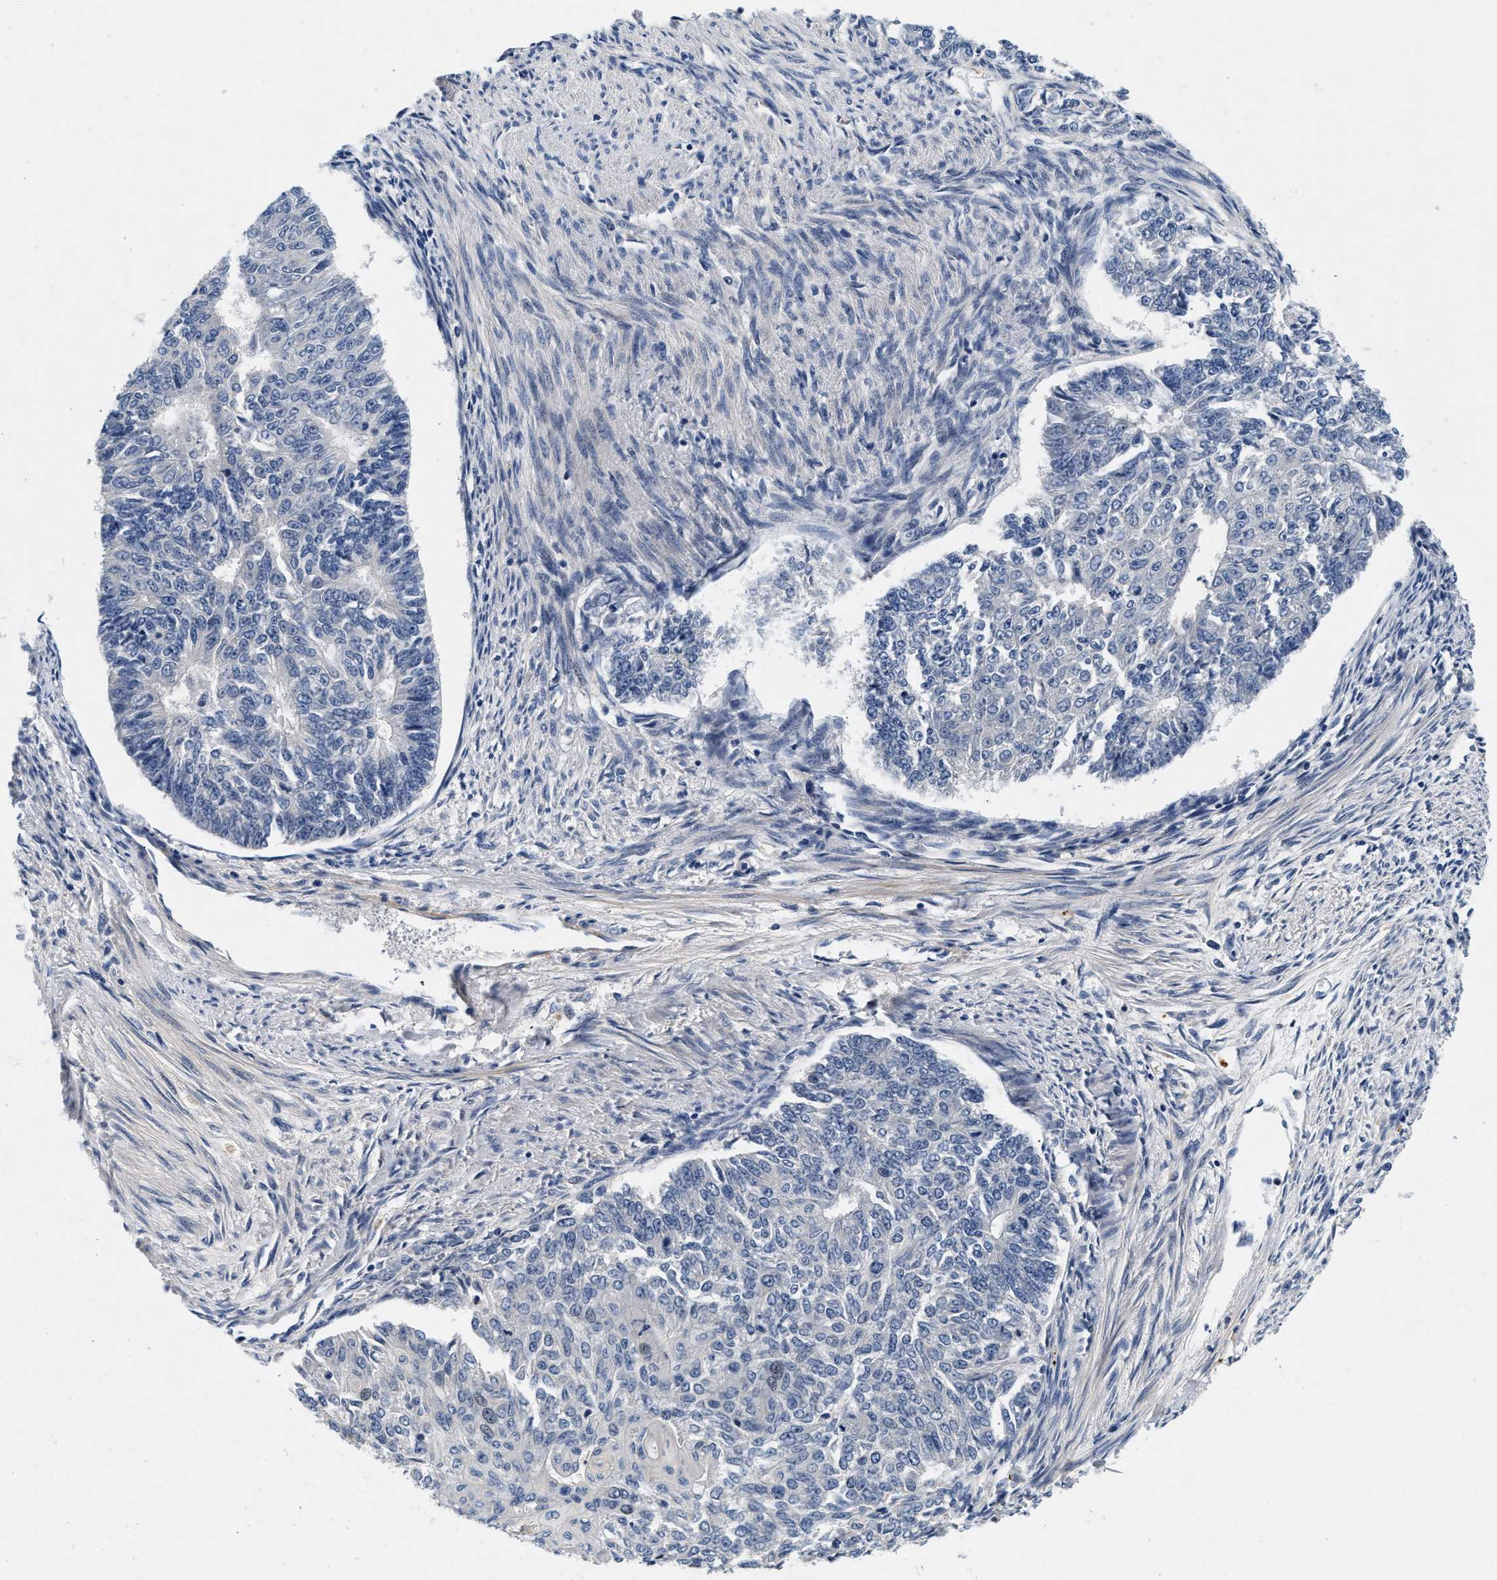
{"staining": {"intensity": "negative", "quantity": "none", "location": "none"}, "tissue": "endometrial cancer", "cell_type": "Tumor cells", "image_type": "cancer", "snomed": [{"axis": "morphology", "description": "Adenocarcinoma, NOS"}, {"axis": "topography", "description": "Endometrium"}], "caption": "Human endometrial cancer stained for a protein using IHC exhibits no positivity in tumor cells.", "gene": "PDP1", "patient": {"sex": "female", "age": 32}}